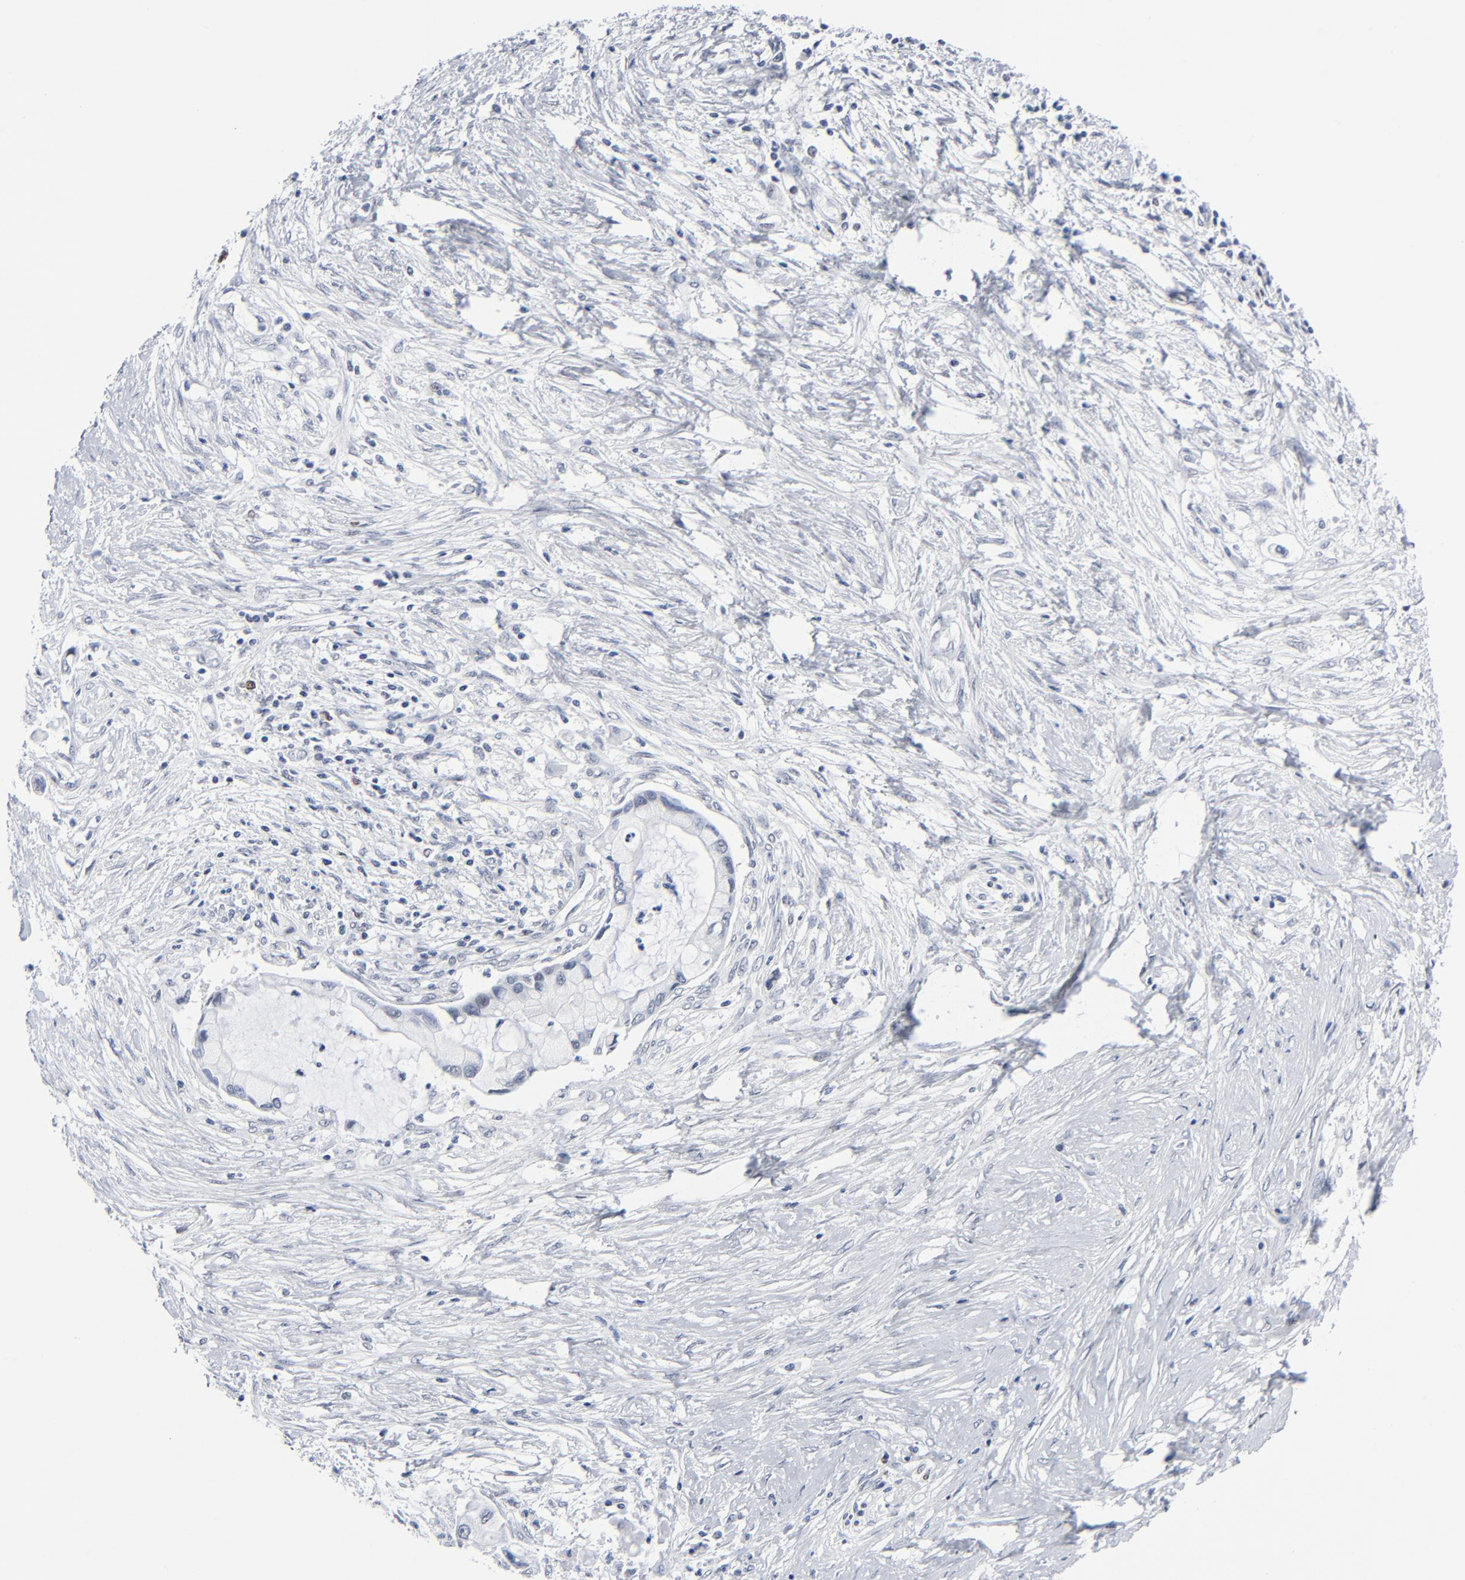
{"staining": {"intensity": "negative", "quantity": "none", "location": "none"}, "tissue": "pancreatic cancer", "cell_type": "Tumor cells", "image_type": "cancer", "snomed": [{"axis": "morphology", "description": "Adenocarcinoma, NOS"}, {"axis": "topography", "description": "Pancreas"}], "caption": "There is no significant positivity in tumor cells of pancreatic cancer (adenocarcinoma).", "gene": "SIRT1", "patient": {"sex": "female", "age": 59}}